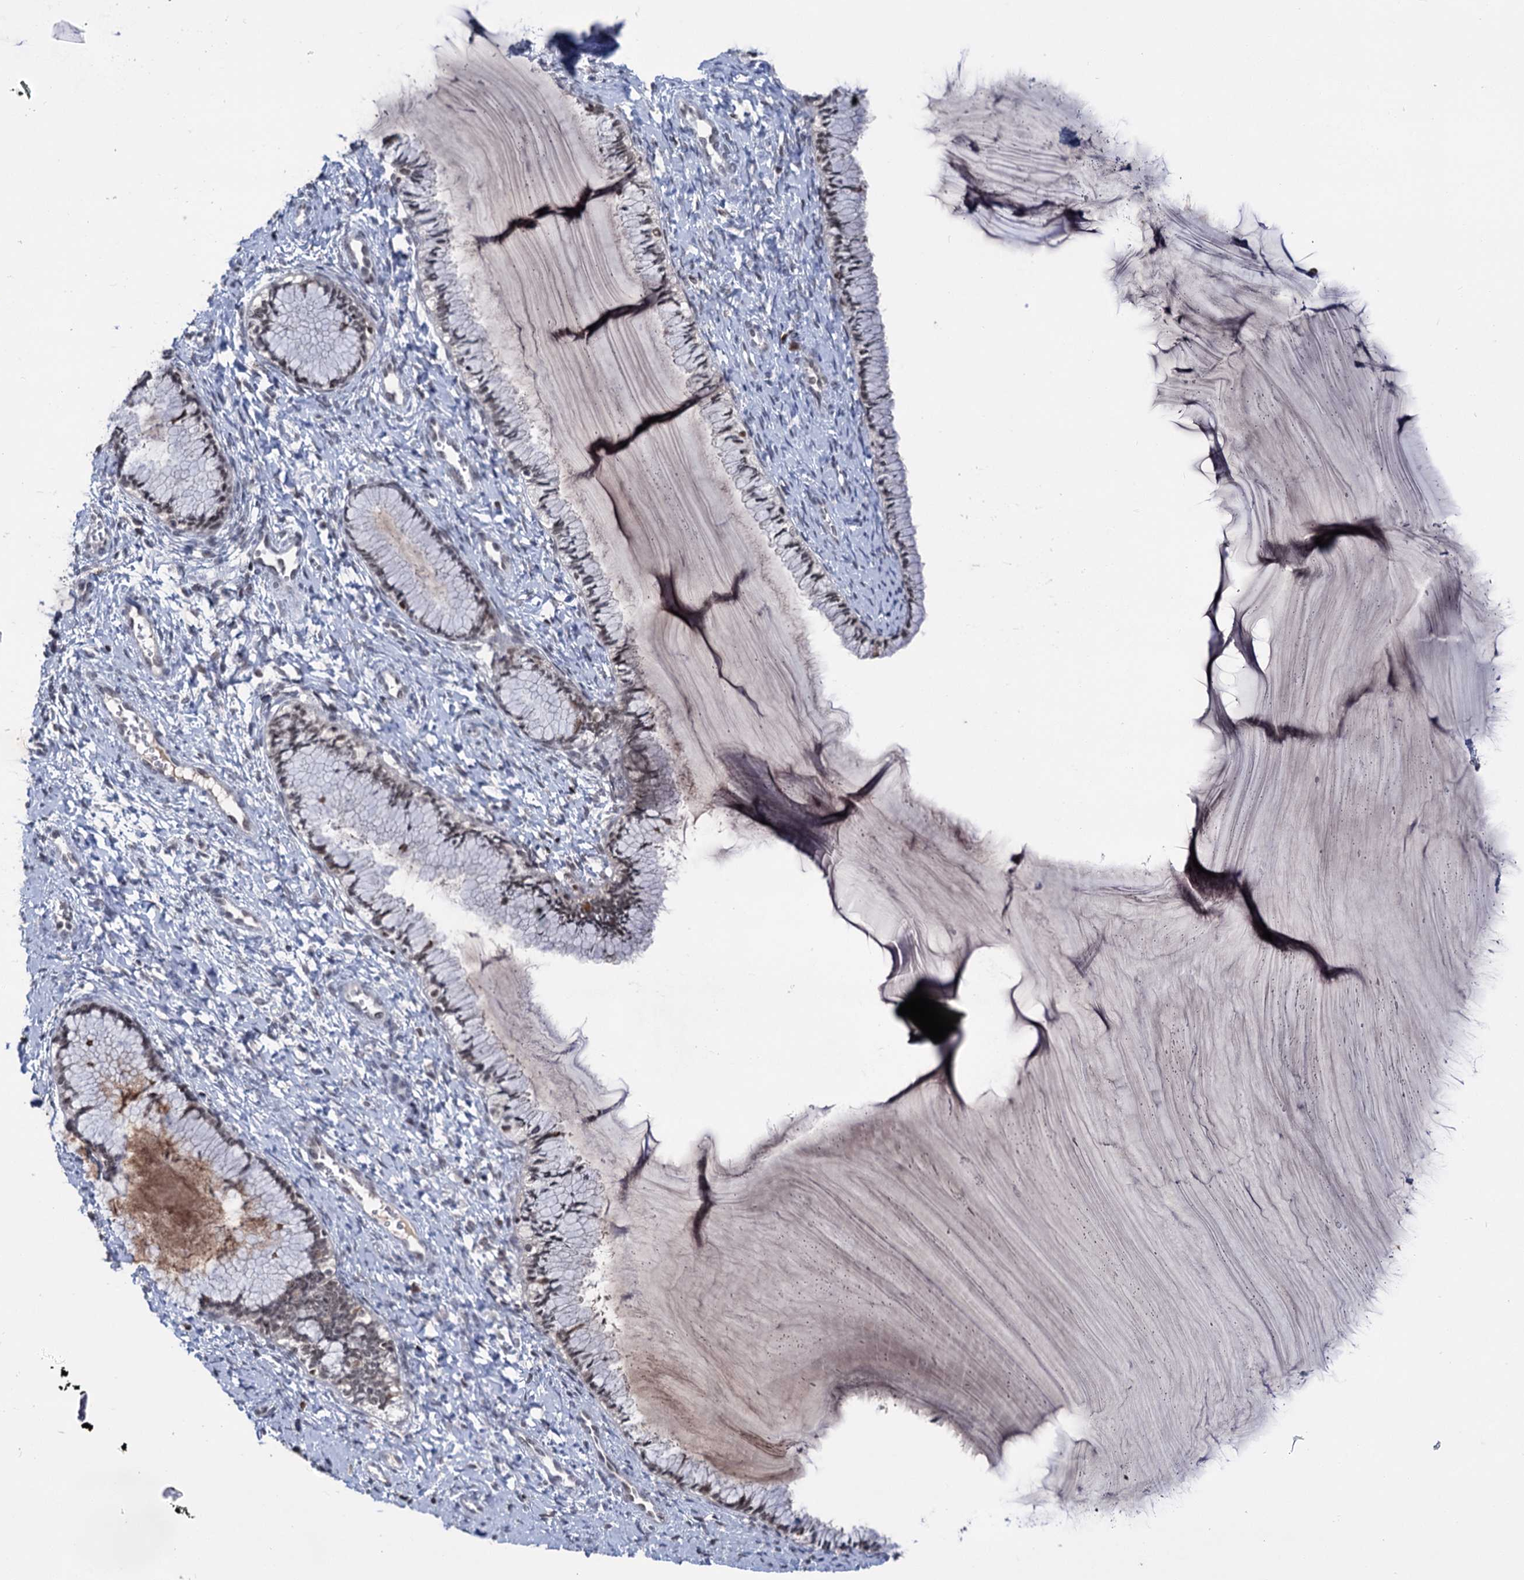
{"staining": {"intensity": "negative", "quantity": "none", "location": "none"}, "tissue": "cervix", "cell_type": "Glandular cells", "image_type": "normal", "snomed": [{"axis": "morphology", "description": "Normal tissue, NOS"}, {"axis": "morphology", "description": "Adenocarcinoma, NOS"}, {"axis": "topography", "description": "Cervix"}], "caption": "IHC of benign human cervix shows no staining in glandular cells. Nuclei are stained in blue.", "gene": "ZCCHC10", "patient": {"sex": "female", "age": 29}}